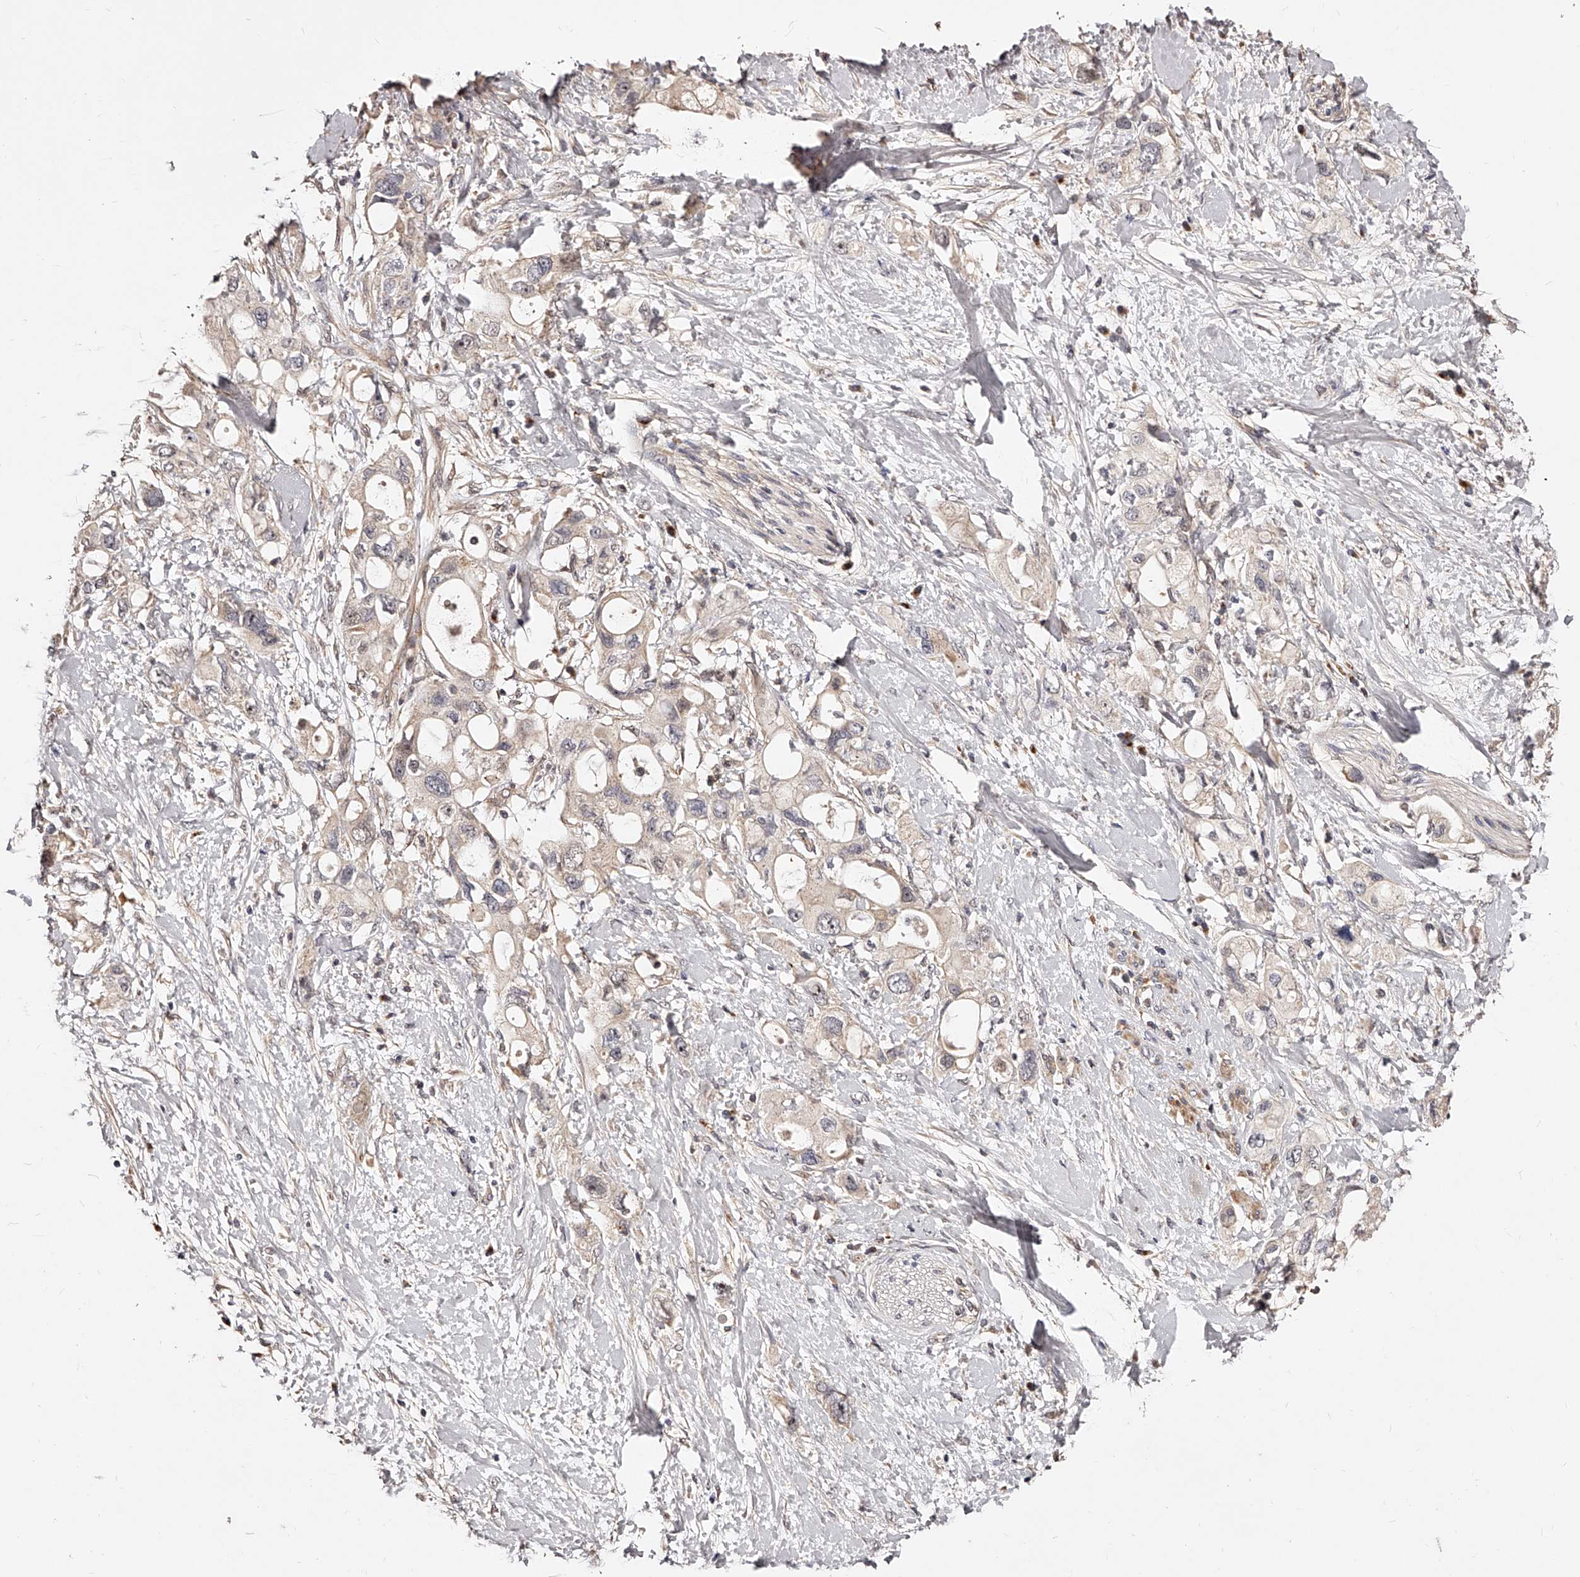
{"staining": {"intensity": "negative", "quantity": "none", "location": "none"}, "tissue": "pancreatic cancer", "cell_type": "Tumor cells", "image_type": "cancer", "snomed": [{"axis": "morphology", "description": "Adenocarcinoma, NOS"}, {"axis": "topography", "description": "Pancreas"}], "caption": "Adenocarcinoma (pancreatic) was stained to show a protein in brown. There is no significant staining in tumor cells. The staining is performed using DAB brown chromogen with nuclei counter-stained in using hematoxylin.", "gene": "ZNF502", "patient": {"sex": "female", "age": 56}}